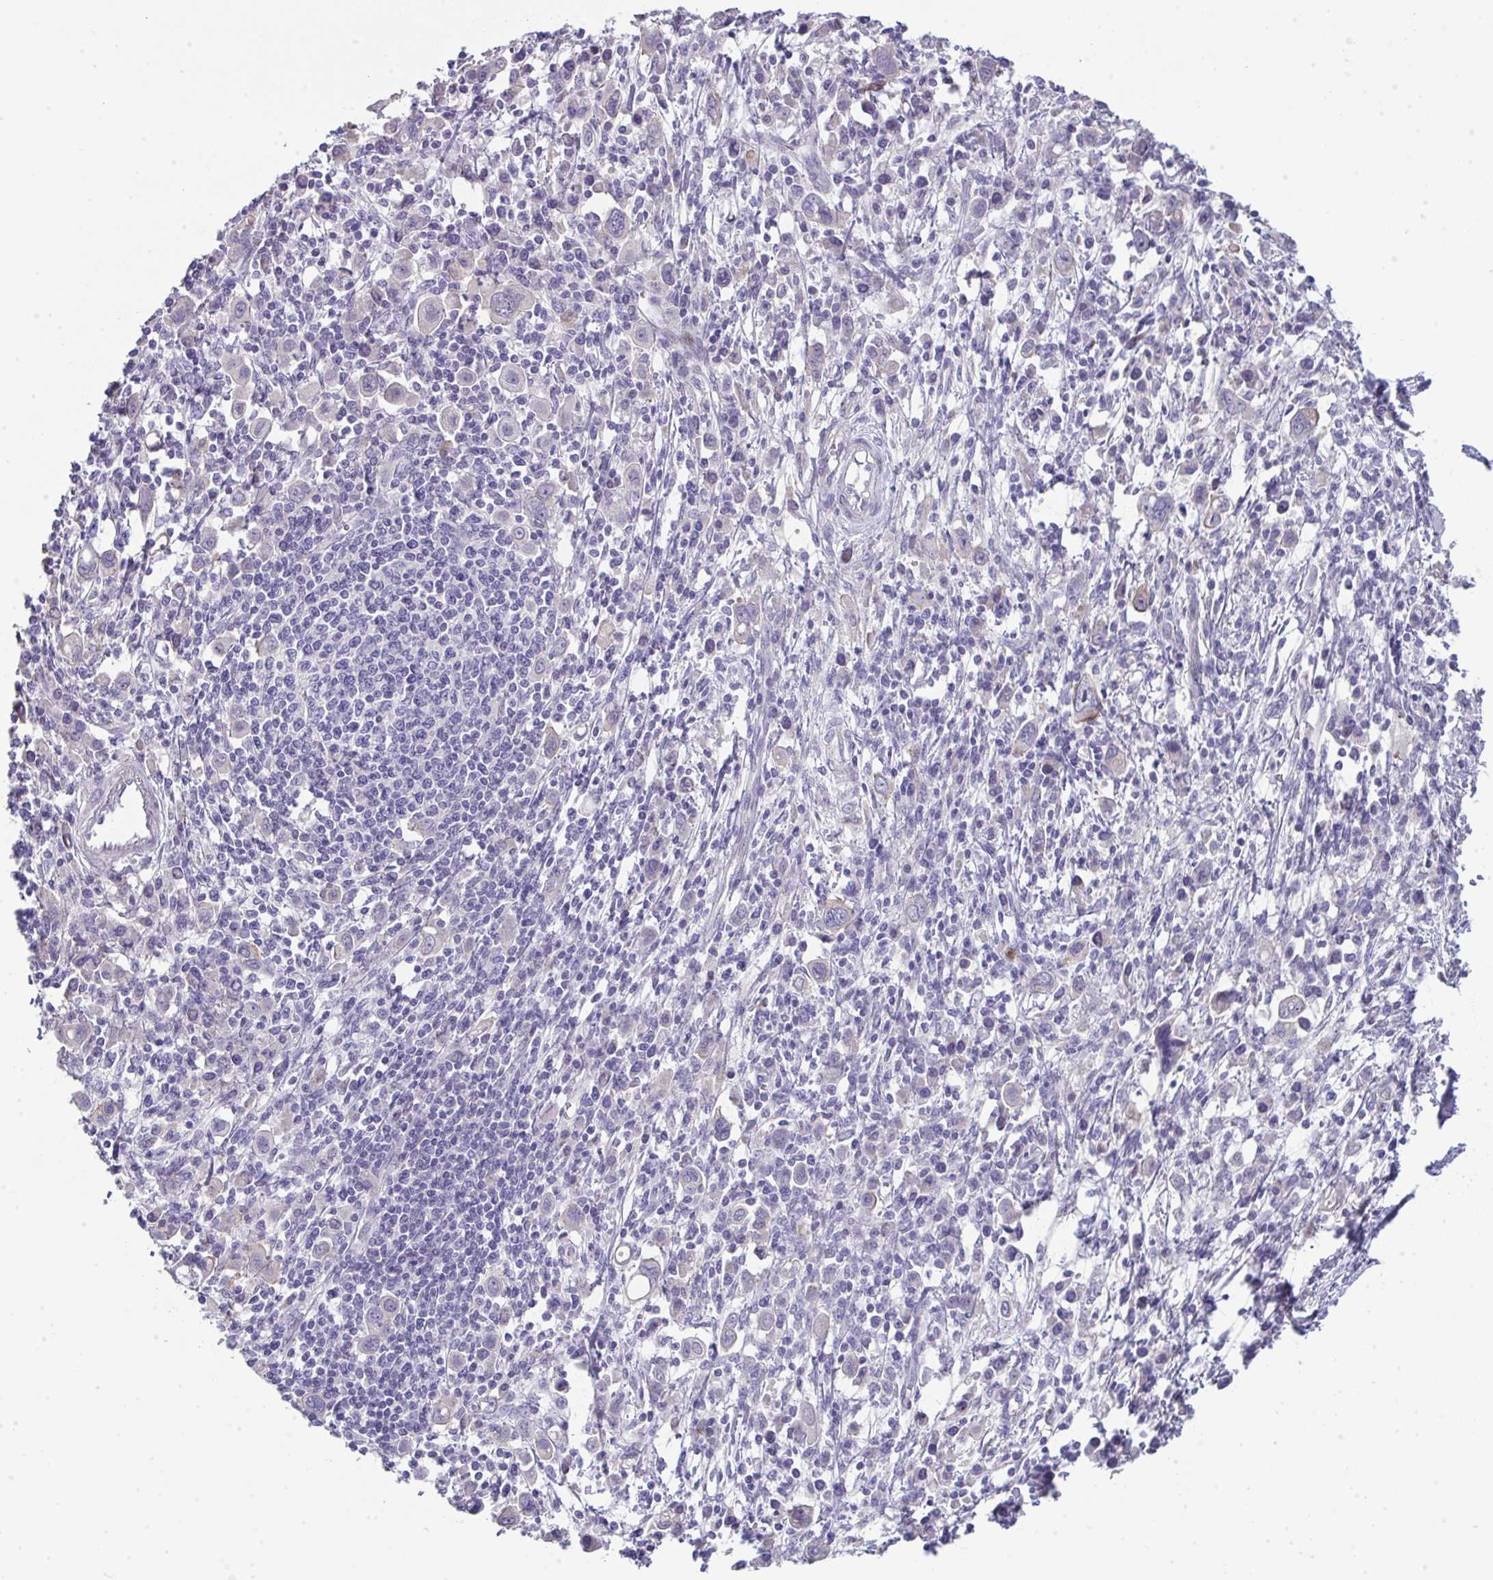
{"staining": {"intensity": "negative", "quantity": "none", "location": "none"}, "tissue": "stomach cancer", "cell_type": "Tumor cells", "image_type": "cancer", "snomed": [{"axis": "morphology", "description": "Adenocarcinoma, NOS"}, {"axis": "topography", "description": "Stomach, upper"}], "caption": "Stomach cancer was stained to show a protein in brown. There is no significant staining in tumor cells.", "gene": "GALNT16", "patient": {"sex": "male", "age": 75}}